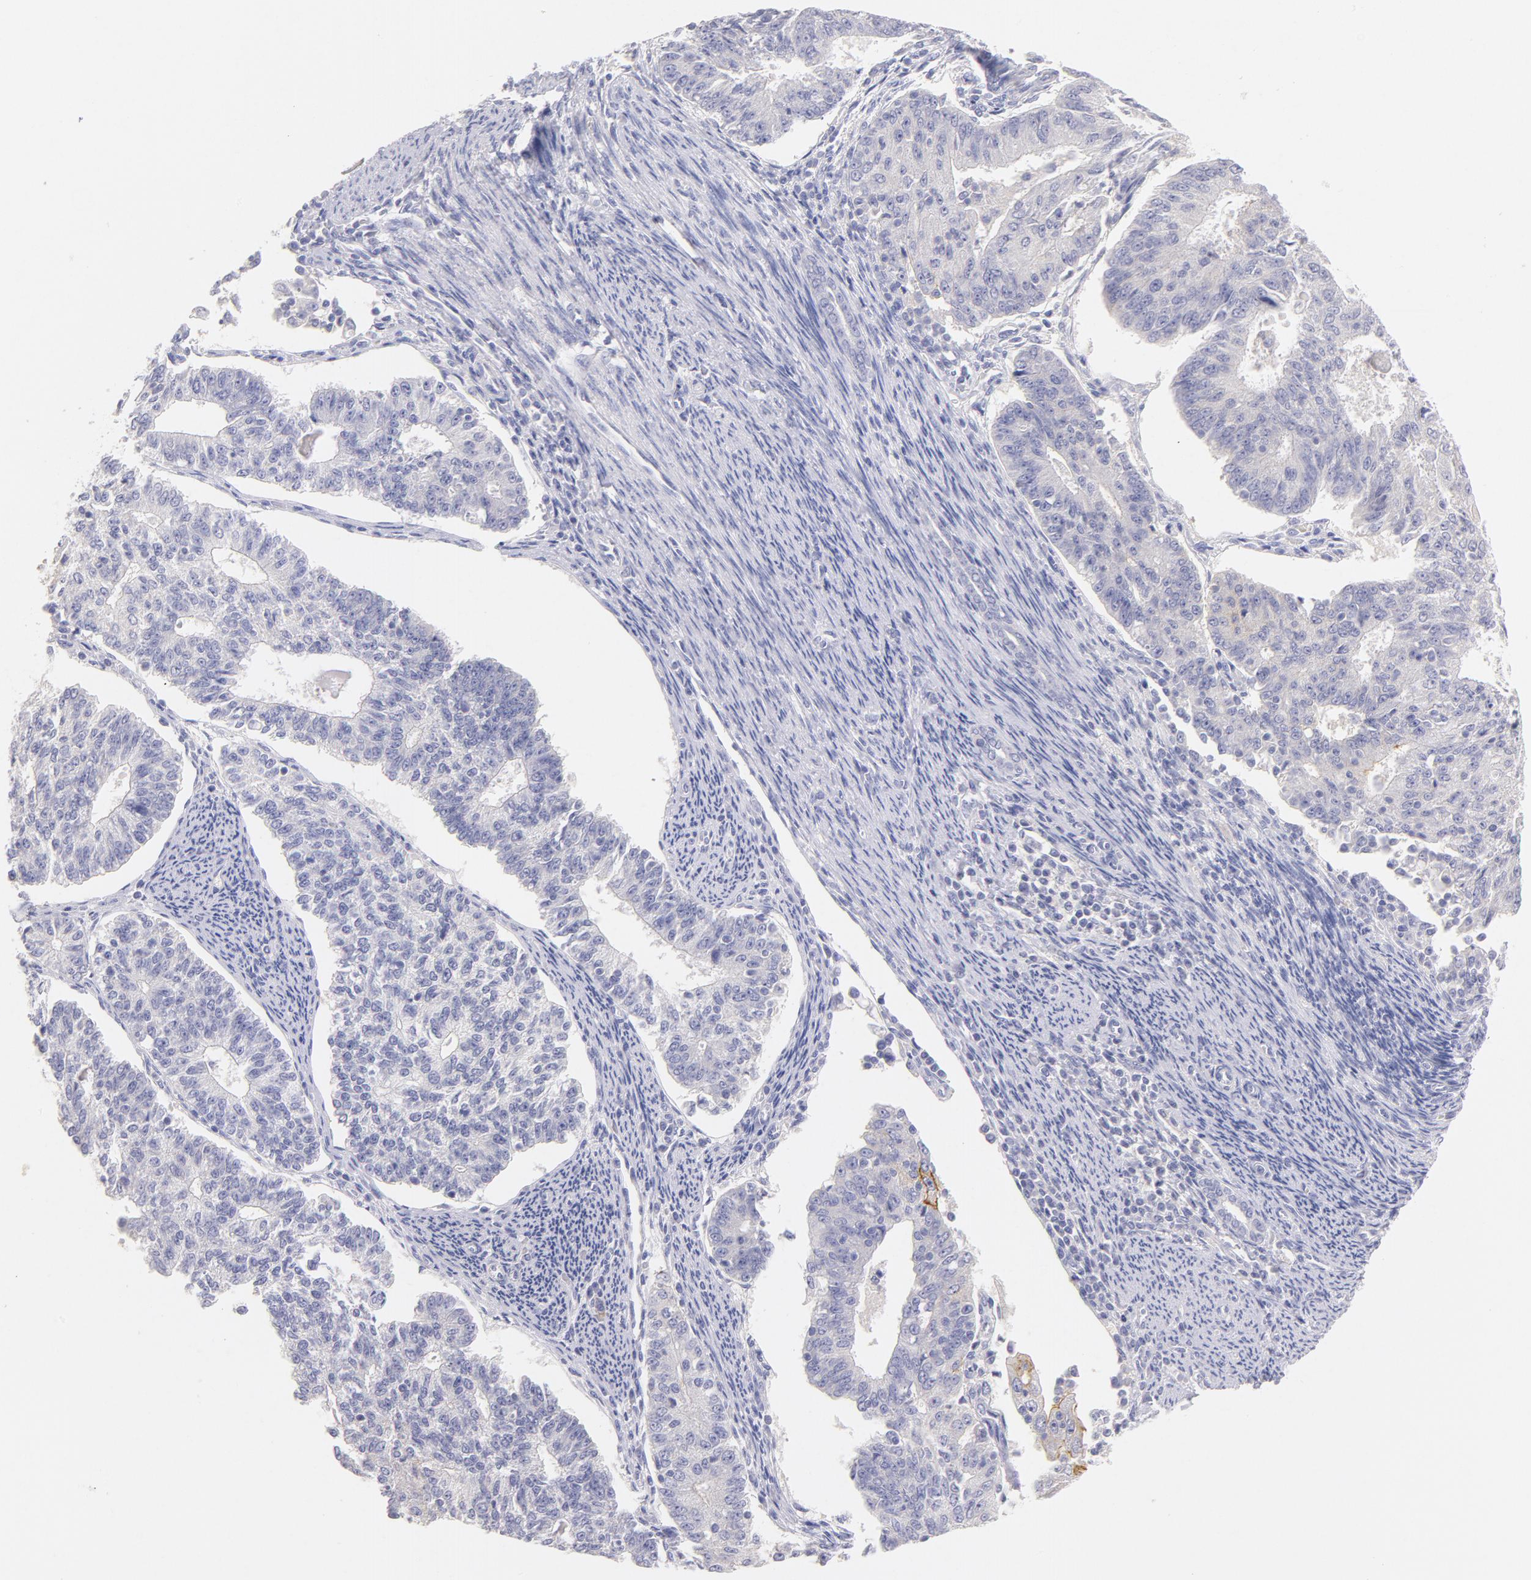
{"staining": {"intensity": "strong", "quantity": "<25%", "location": "cytoplasmic/membranous"}, "tissue": "endometrial cancer", "cell_type": "Tumor cells", "image_type": "cancer", "snomed": [{"axis": "morphology", "description": "Adenocarcinoma, NOS"}, {"axis": "topography", "description": "Endometrium"}], "caption": "Protein analysis of adenocarcinoma (endometrial) tissue displays strong cytoplasmic/membranous staining in approximately <25% of tumor cells. (Brightfield microscopy of DAB IHC at high magnification).", "gene": "CD44", "patient": {"sex": "female", "age": 56}}